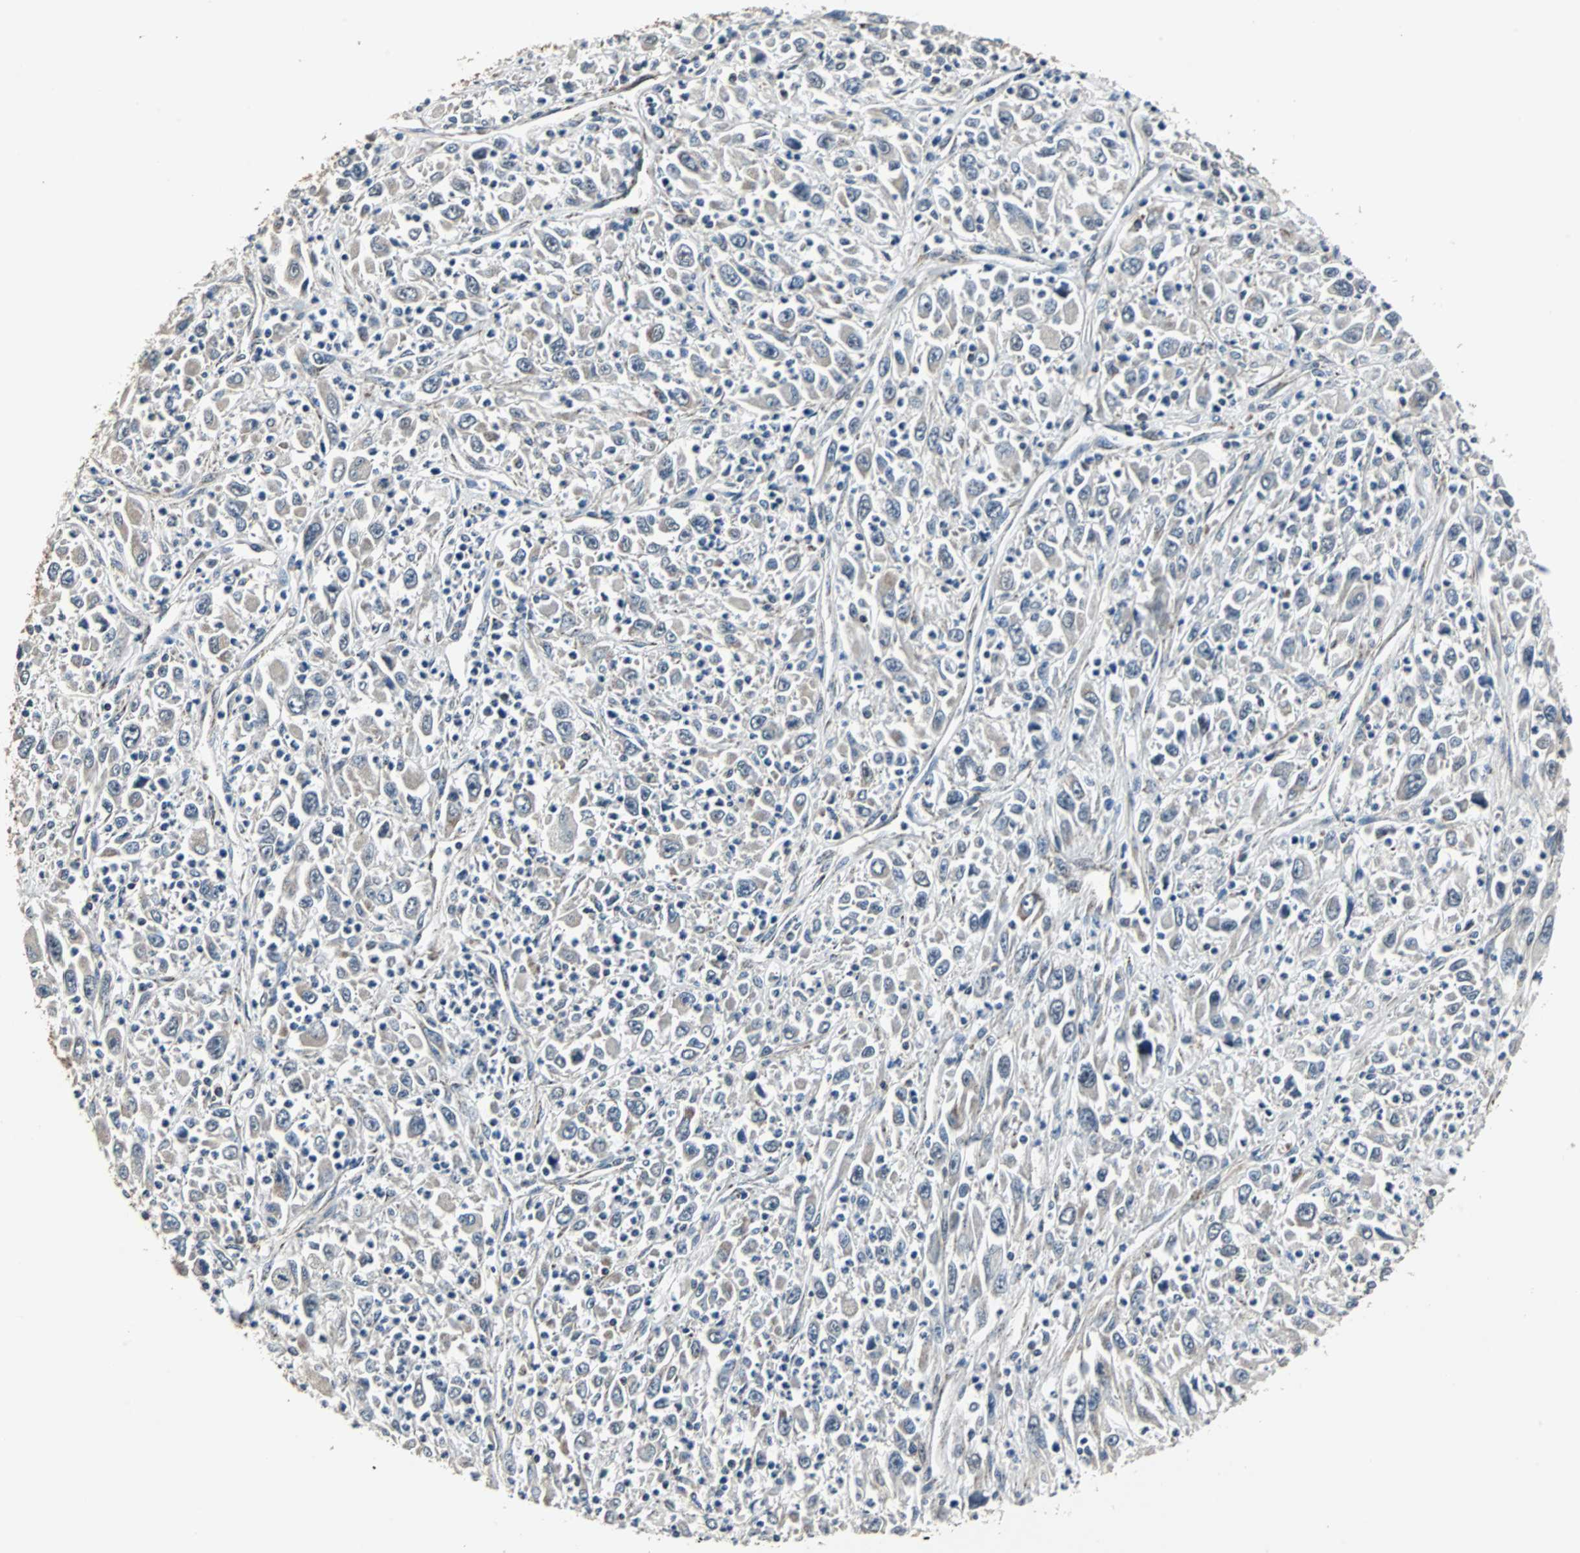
{"staining": {"intensity": "weak", "quantity": "<25%", "location": "cytoplasmic/membranous"}, "tissue": "melanoma", "cell_type": "Tumor cells", "image_type": "cancer", "snomed": [{"axis": "morphology", "description": "Malignant melanoma, Metastatic site"}, {"axis": "topography", "description": "Skin"}], "caption": "Tumor cells show no significant protein positivity in melanoma. (DAB (3,3'-diaminobenzidine) IHC visualized using brightfield microscopy, high magnification).", "gene": "MRPL40", "patient": {"sex": "female", "age": 56}}